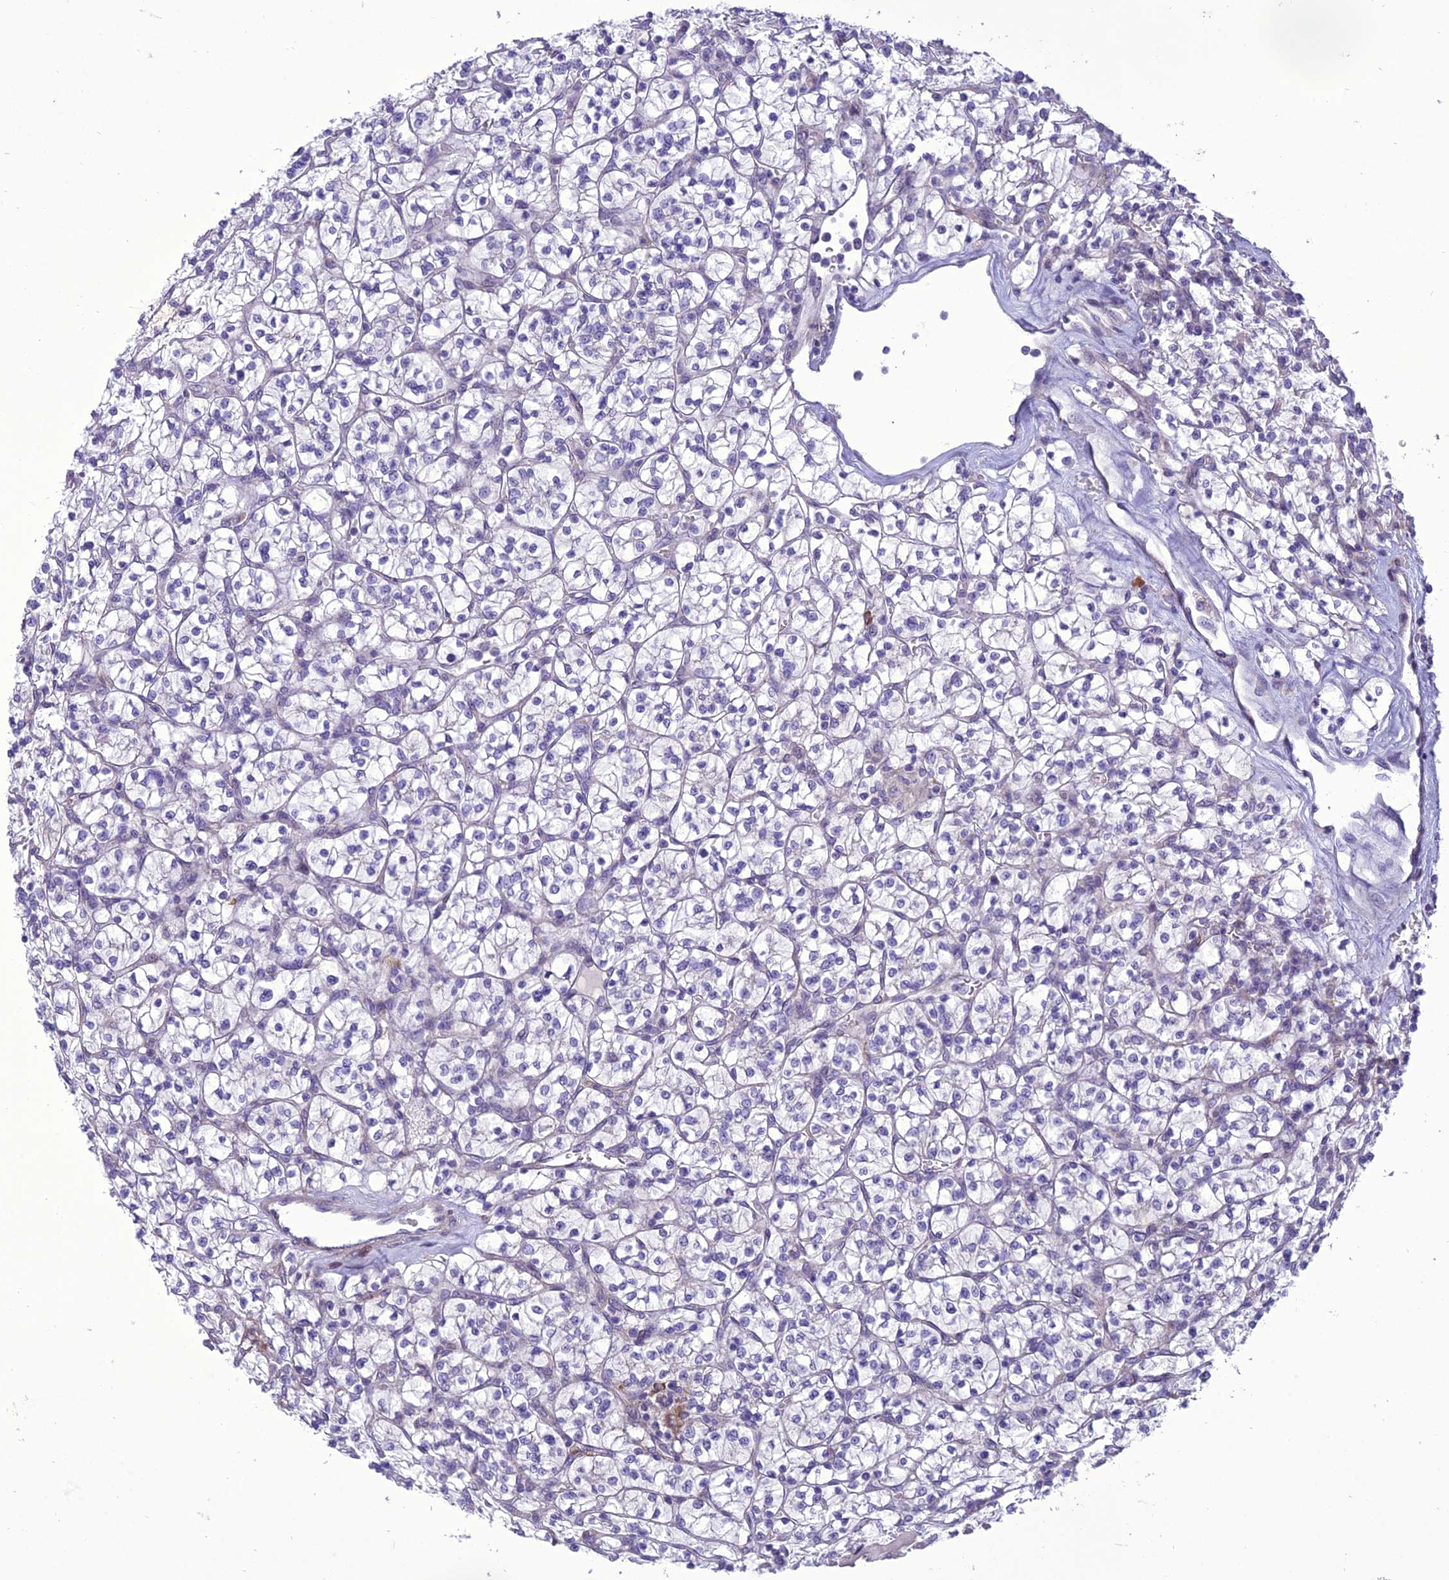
{"staining": {"intensity": "negative", "quantity": "none", "location": "none"}, "tissue": "renal cancer", "cell_type": "Tumor cells", "image_type": "cancer", "snomed": [{"axis": "morphology", "description": "Adenocarcinoma, NOS"}, {"axis": "topography", "description": "Kidney"}], "caption": "Tumor cells show no significant protein positivity in renal adenocarcinoma.", "gene": "NEURL2", "patient": {"sex": "female", "age": 64}}